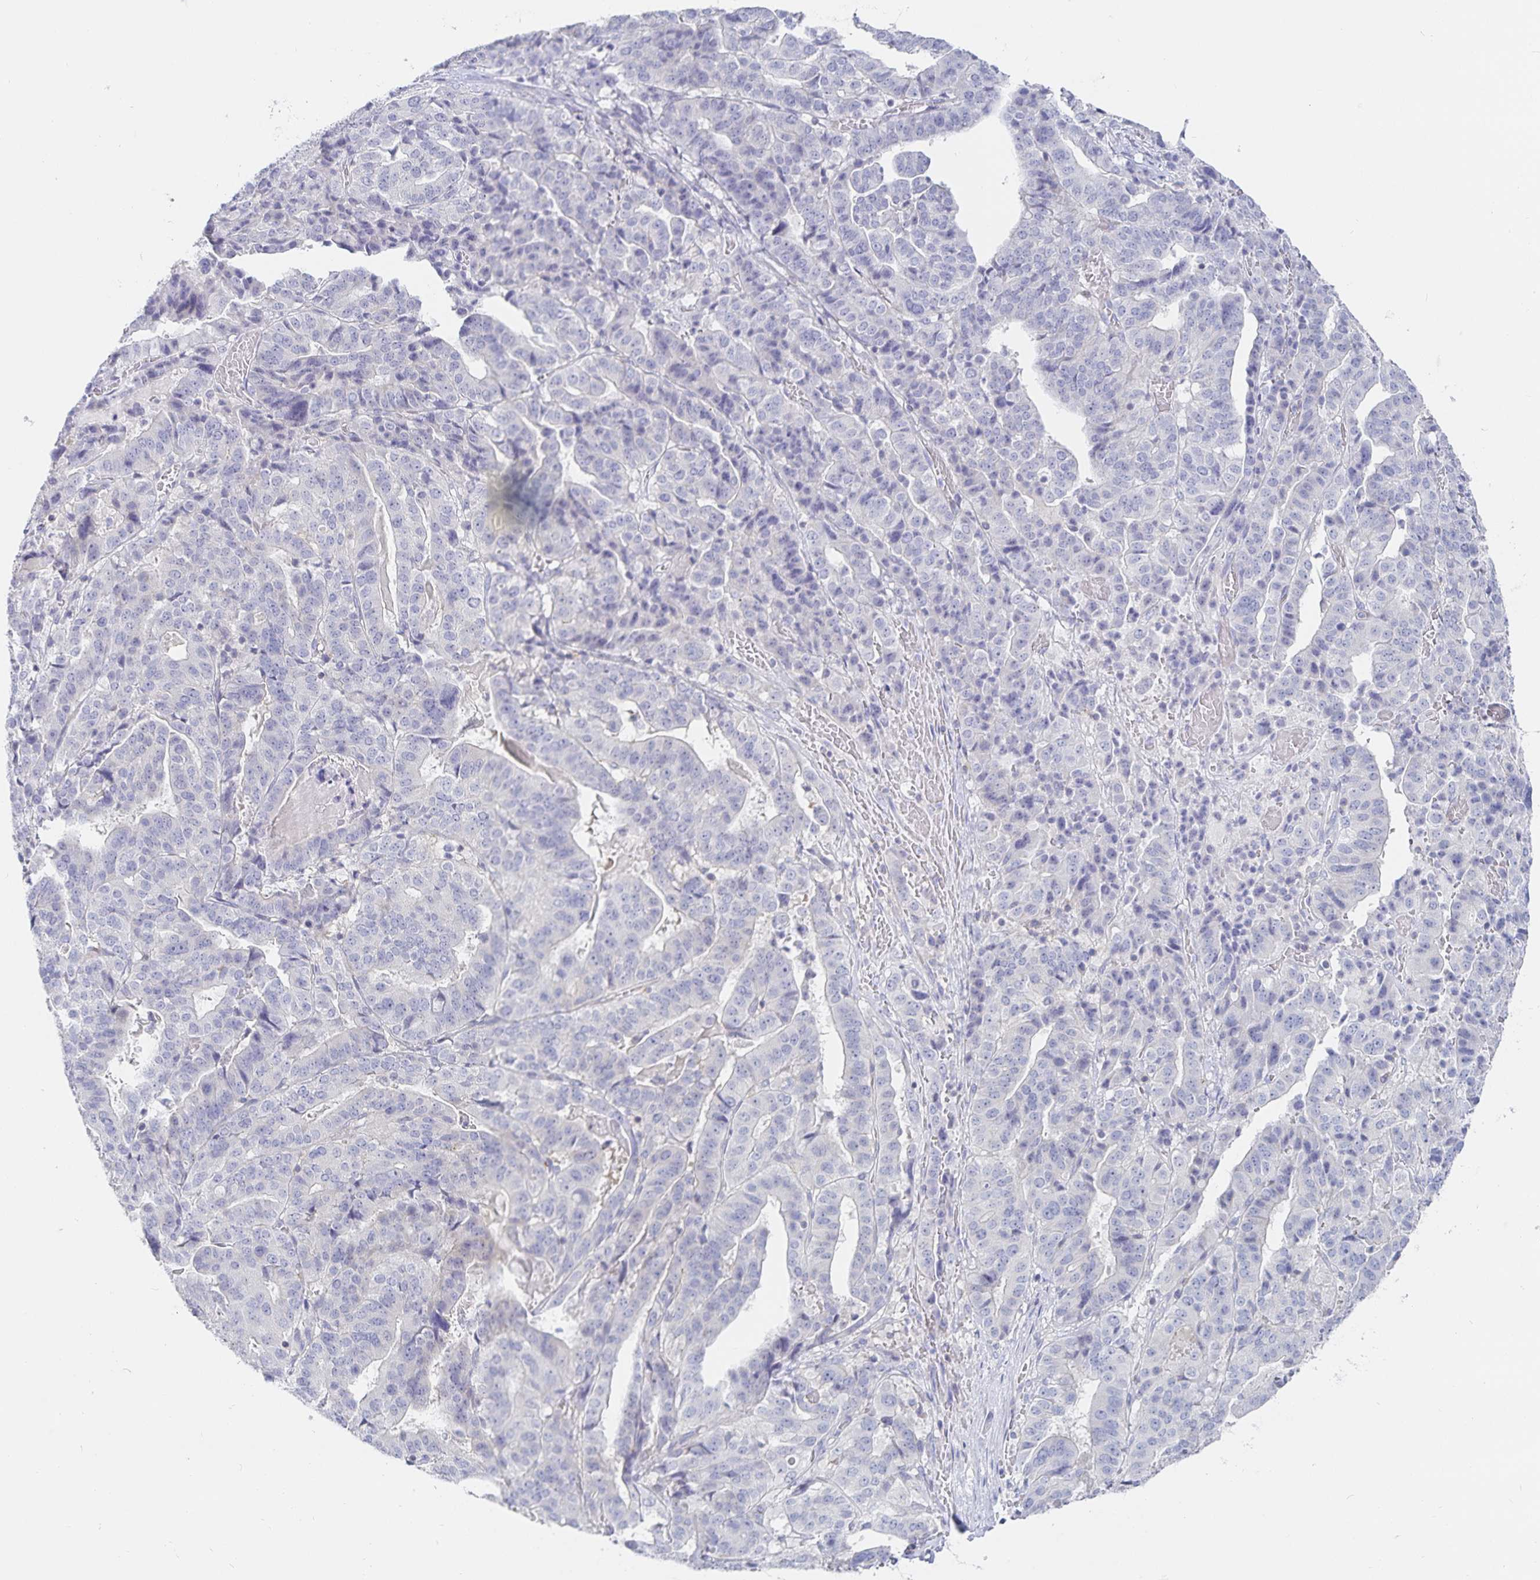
{"staining": {"intensity": "negative", "quantity": "none", "location": "none"}, "tissue": "stomach cancer", "cell_type": "Tumor cells", "image_type": "cancer", "snomed": [{"axis": "morphology", "description": "Adenocarcinoma, NOS"}, {"axis": "topography", "description": "Stomach"}], "caption": "The photomicrograph displays no staining of tumor cells in stomach adenocarcinoma.", "gene": "SFTPA1", "patient": {"sex": "male", "age": 48}}